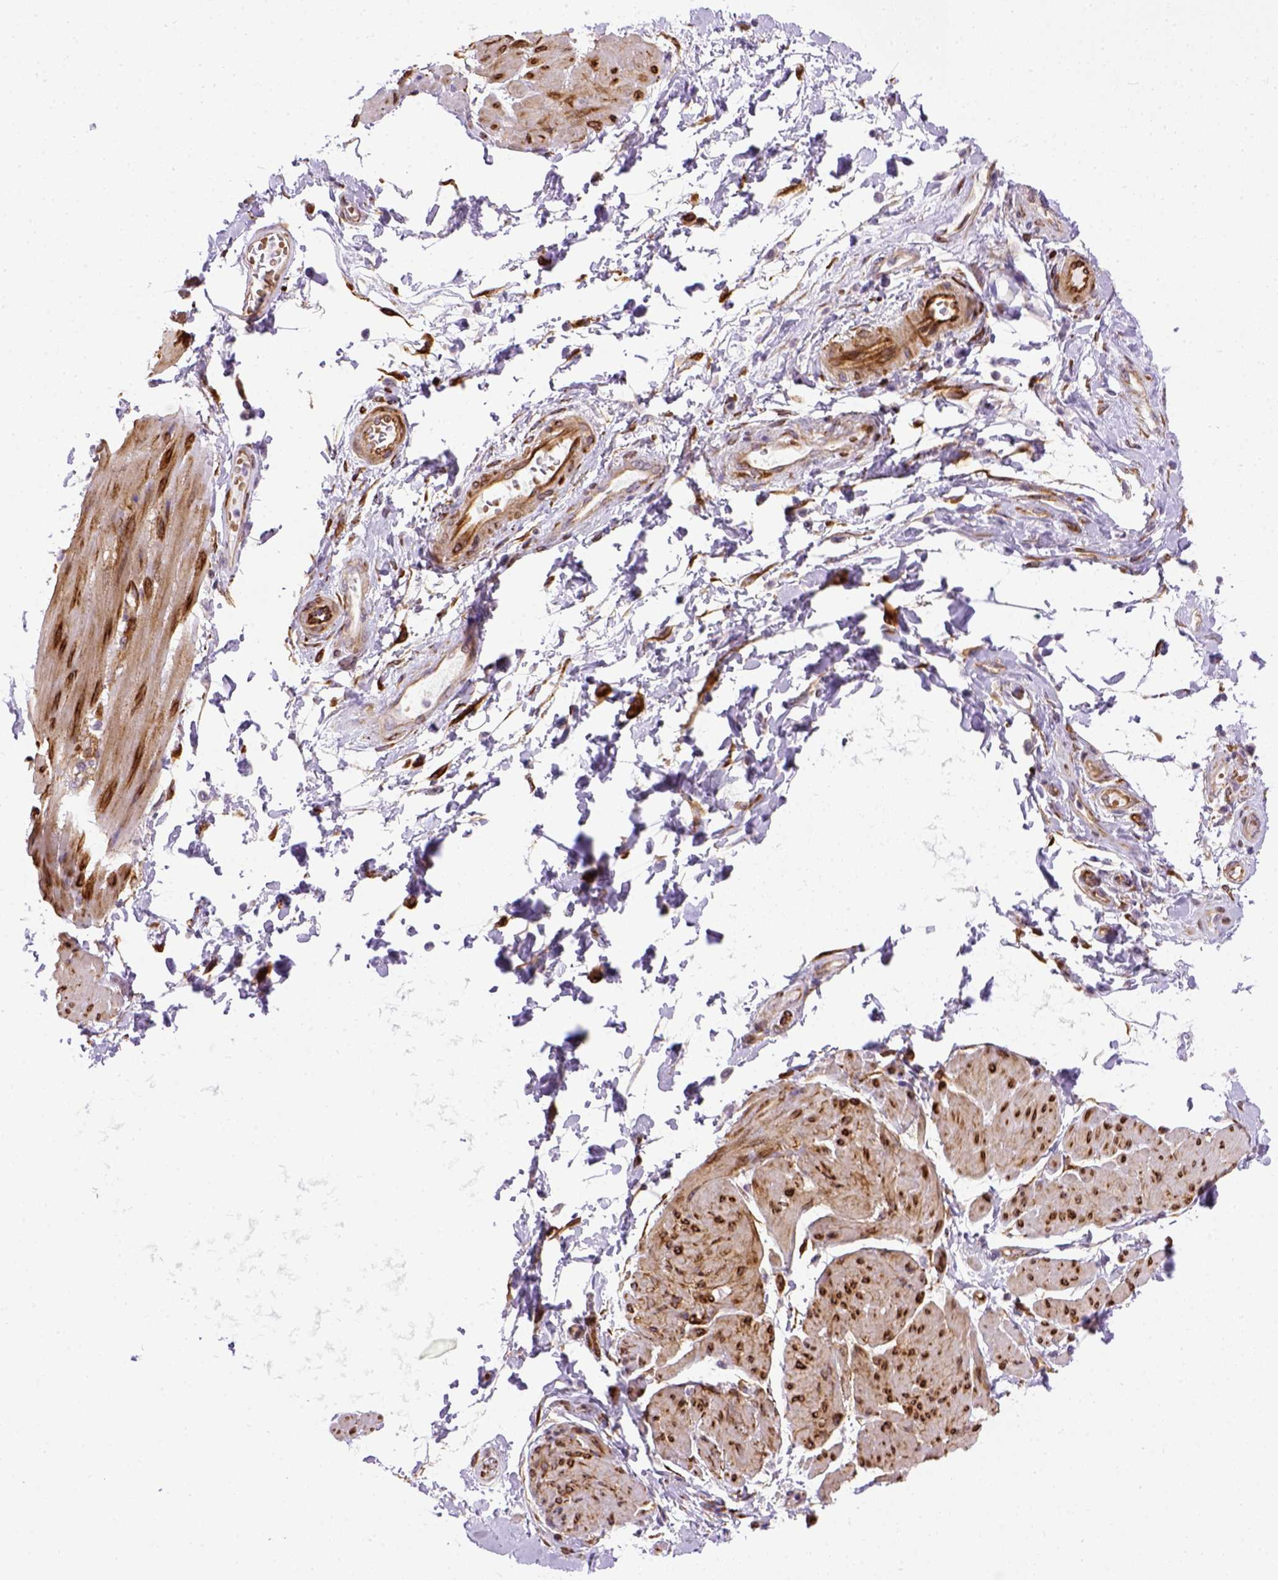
{"staining": {"intensity": "strong", "quantity": ">75%", "location": "cytoplasmic/membranous"}, "tissue": "soft tissue", "cell_type": "Fibroblasts", "image_type": "normal", "snomed": [{"axis": "morphology", "description": "Normal tissue, NOS"}, {"axis": "topography", "description": "Urinary bladder"}, {"axis": "topography", "description": "Peripheral nerve tissue"}], "caption": "Brown immunohistochemical staining in benign human soft tissue demonstrates strong cytoplasmic/membranous expression in approximately >75% of fibroblasts.", "gene": "KAZN", "patient": {"sex": "female", "age": 60}}